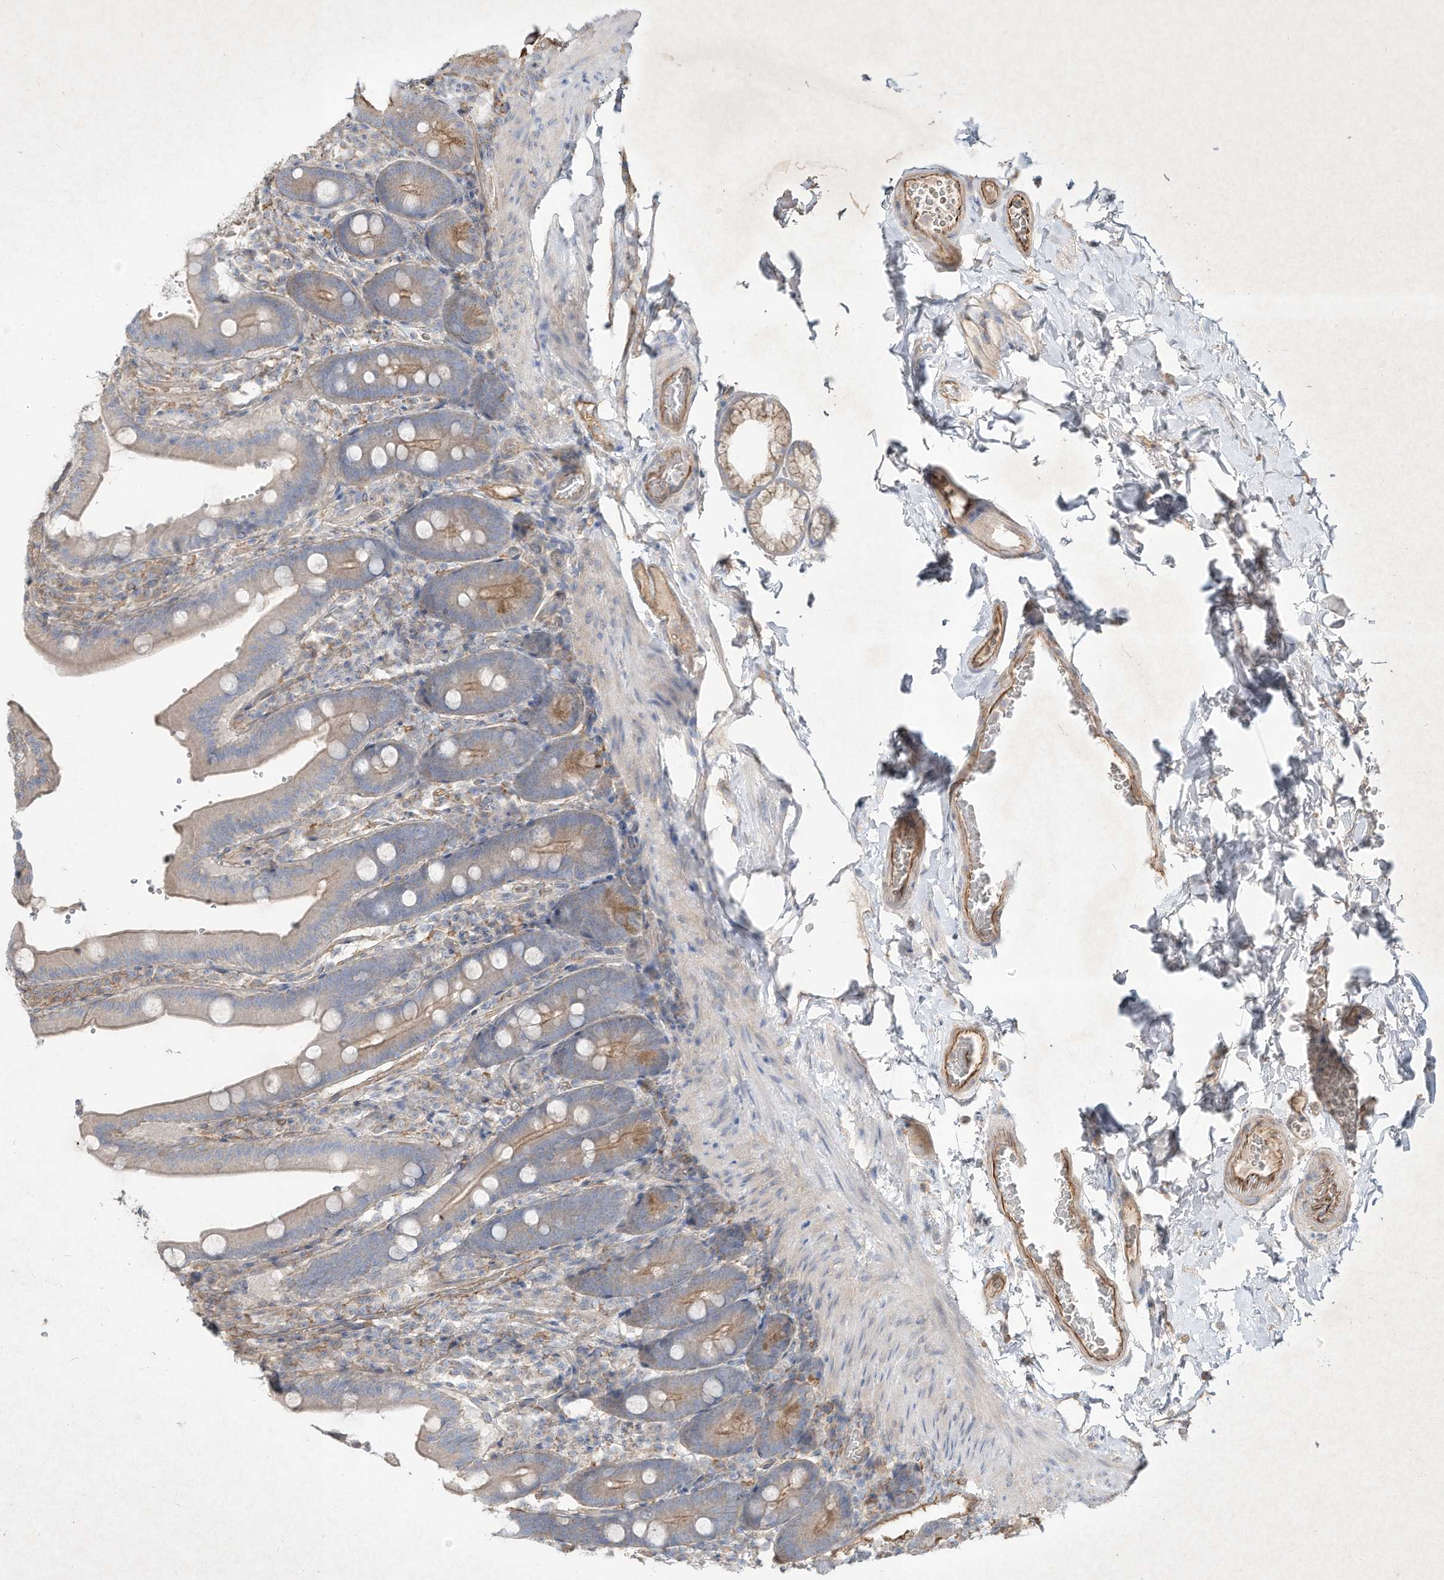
{"staining": {"intensity": "weak", "quantity": "25%-75%", "location": "cytoplasmic/membranous"}, "tissue": "duodenum", "cell_type": "Glandular cells", "image_type": "normal", "snomed": [{"axis": "morphology", "description": "Normal tissue, NOS"}, {"axis": "topography", "description": "Duodenum"}], "caption": "IHC micrograph of benign duodenum: human duodenum stained using immunohistochemistry (IHC) reveals low levels of weak protein expression localized specifically in the cytoplasmic/membranous of glandular cells, appearing as a cytoplasmic/membranous brown color.", "gene": "HTR5A", "patient": {"sex": "female", "age": 62}}